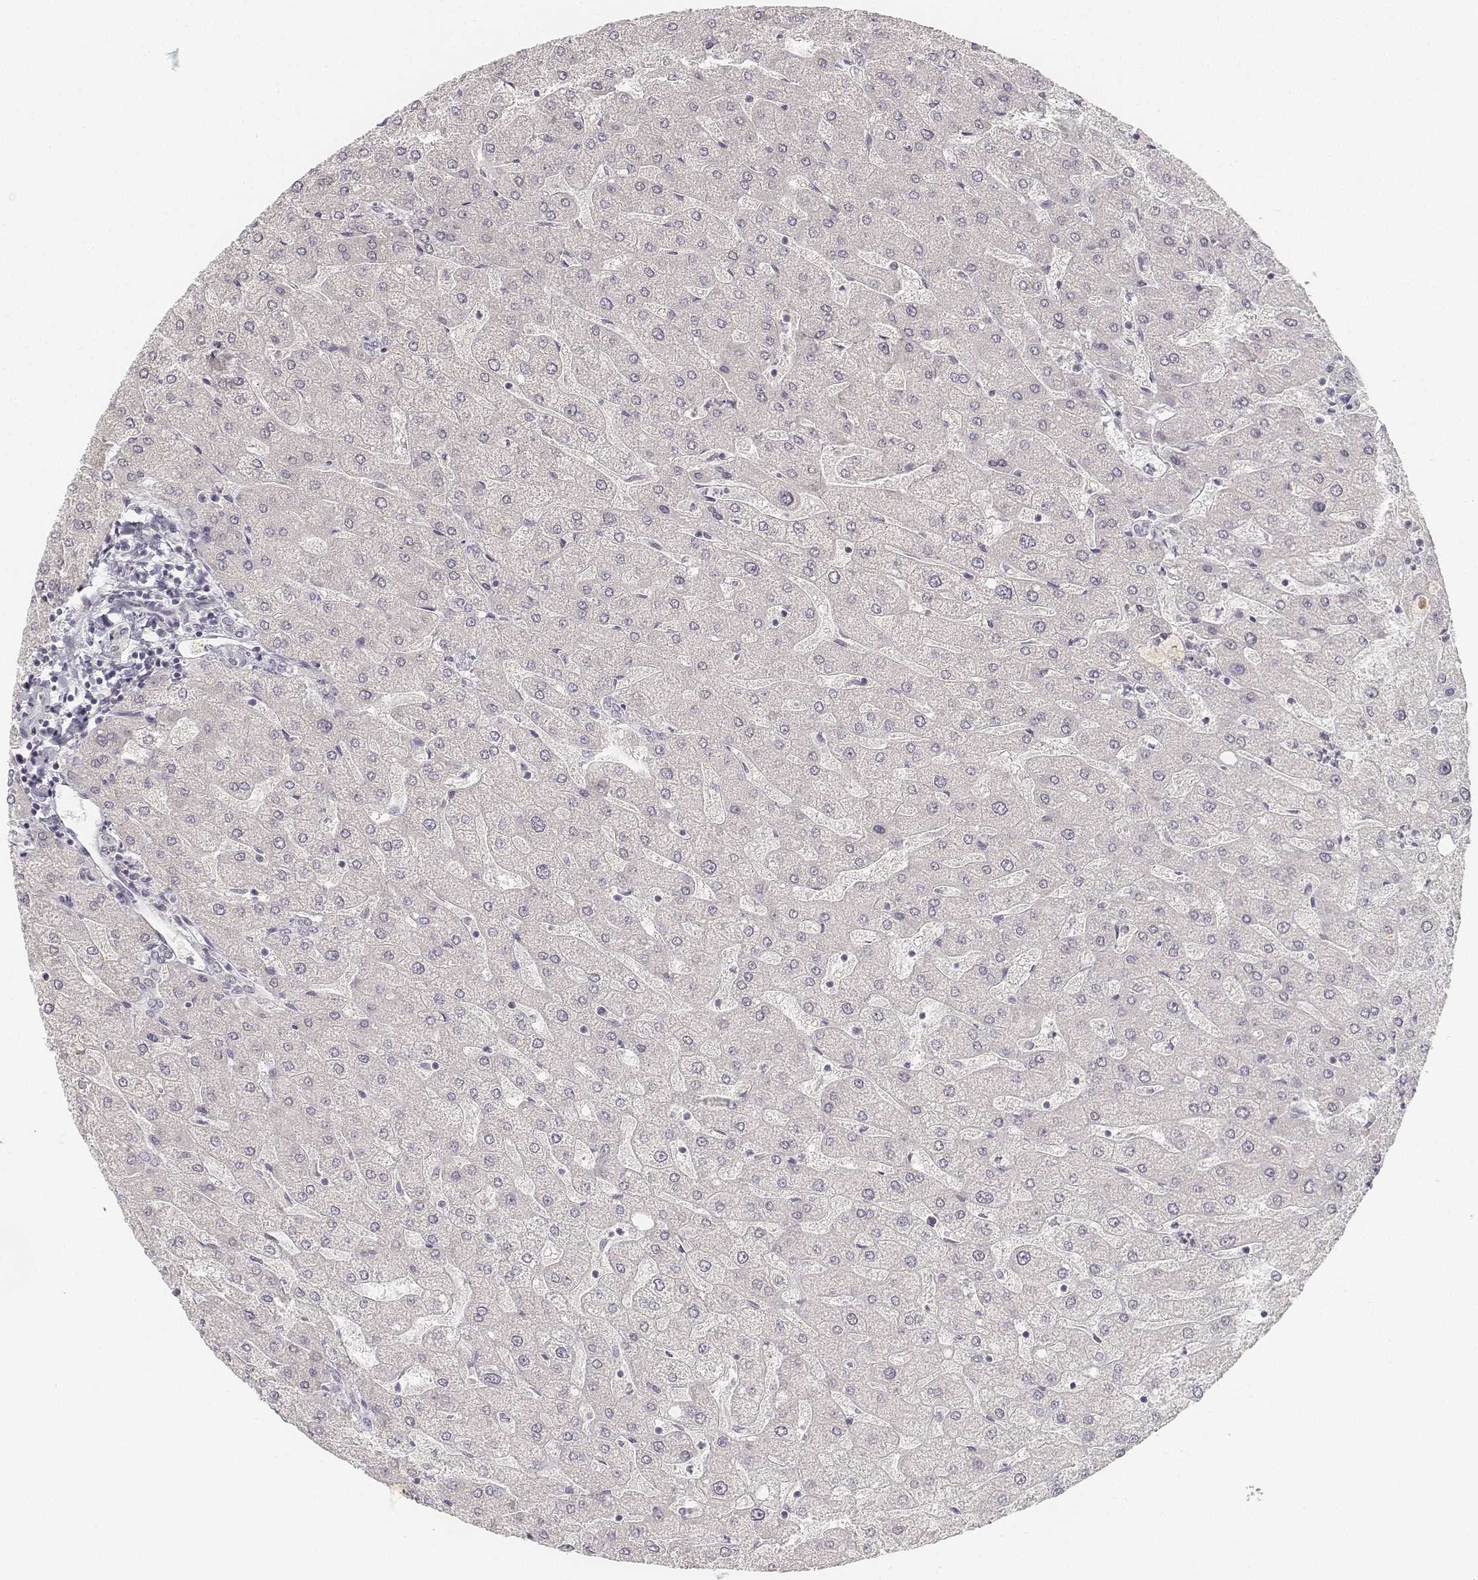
{"staining": {"intensity": "negative", "quantity": "none", "location": "none"}, "tissue": "liver", "cell_type": "Cholangiocytes", "image_type": "normal", "snomed": [{"axis": "morphology", "description": "Normal tissue, NOS"}, {"axis": "topography", "description": "Liver"}], "caption": "This is an immunohistochemistry (IHC) histopathology image of normal human liver. There is no positivity in cholangiocytes.", "gene": "DSG4", "patient": {"sex": "male", "age": 67}}